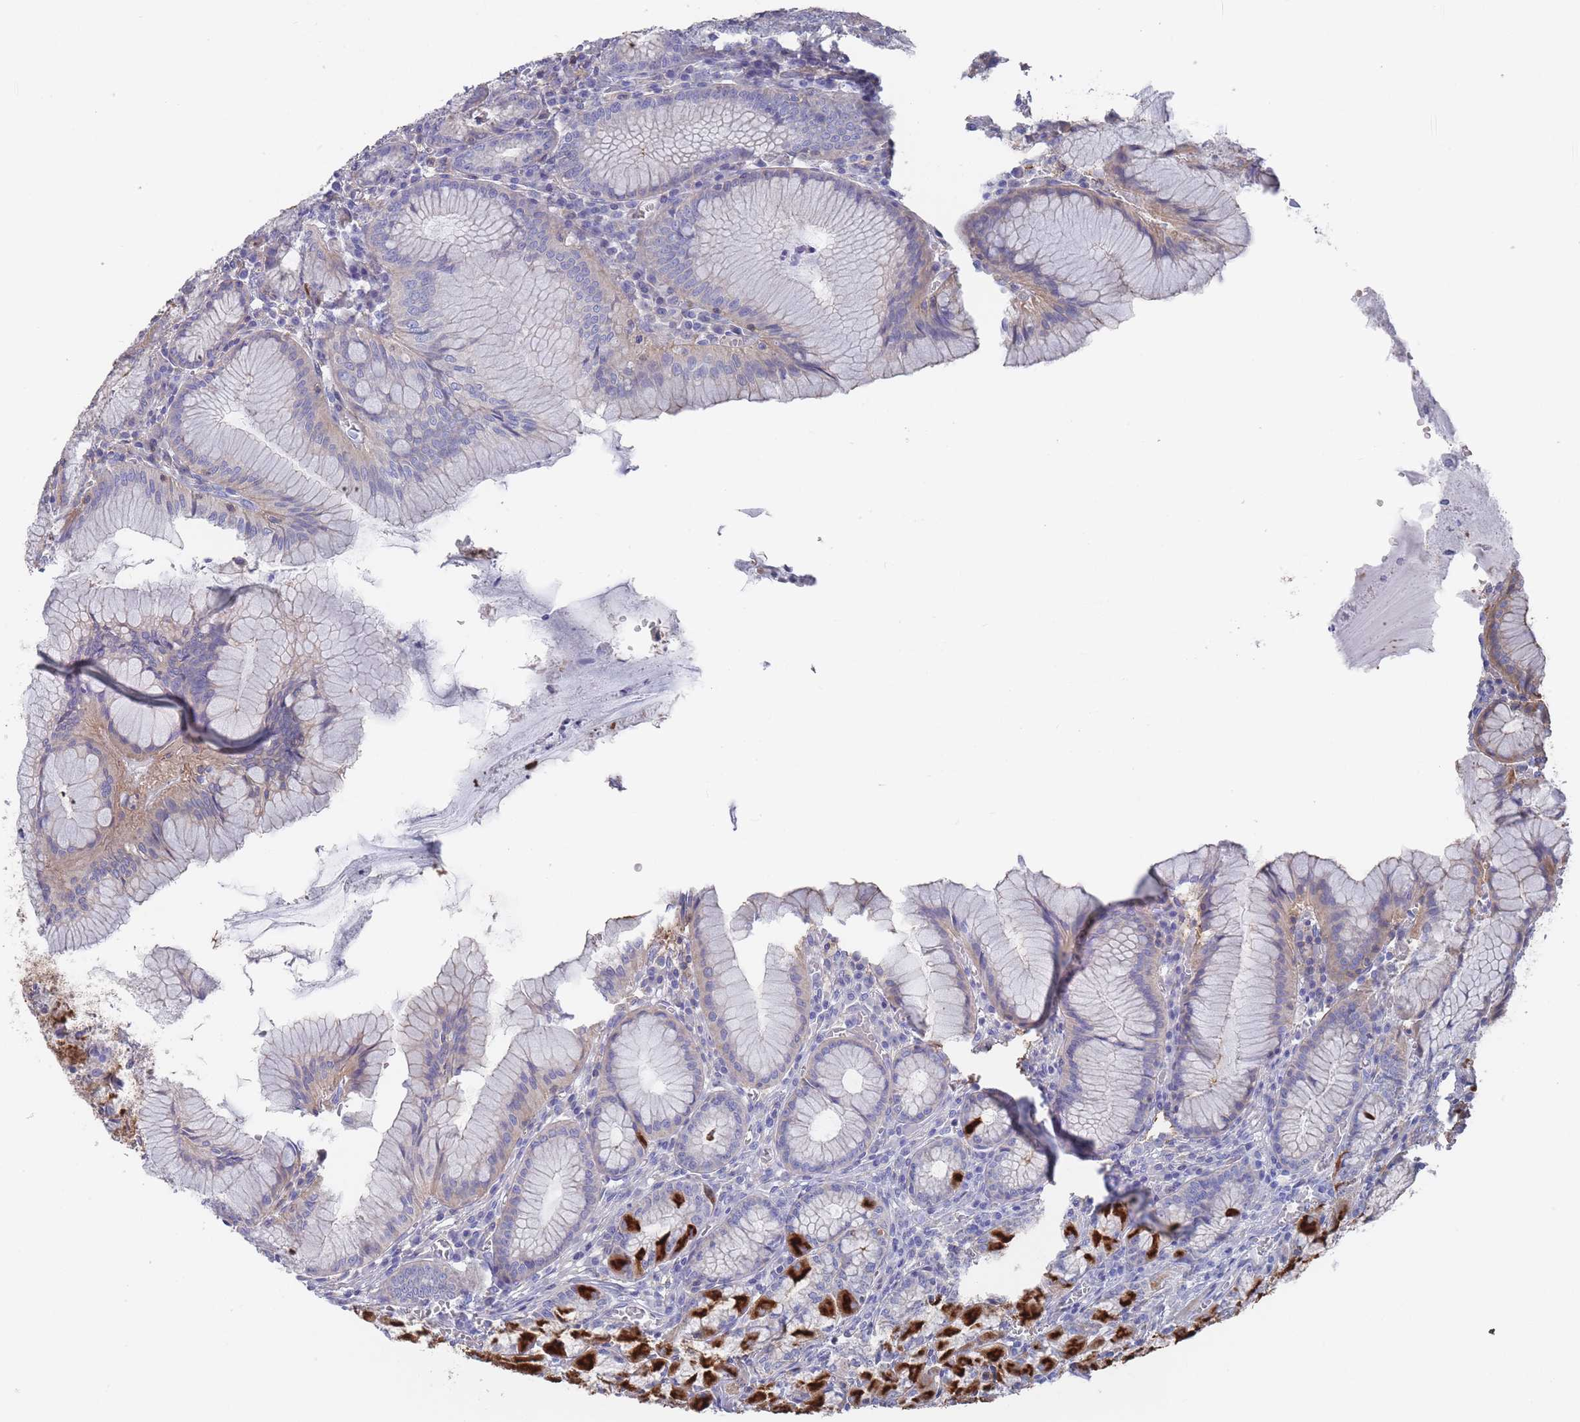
{"staining": {"intensity": "strong", "quantity": "25%-75%", "location": "cytoplasmic/membranous"}, "tissue": "stomach", "cell_type": "Glandular cells", "image_type": "normal", "snomed": [{"axis": "morphology", "description": "Normal tissue, NOS"}, {"axis": "topography", "description": "Stomach"}], "caption": "Stomach stained with IHC displays strong cytoplasmic/membranous positivity in approximately 25%-75% of glandular cells.", "gene": "SCCPDH", "patient": {"sex": "male", "age": 55}}